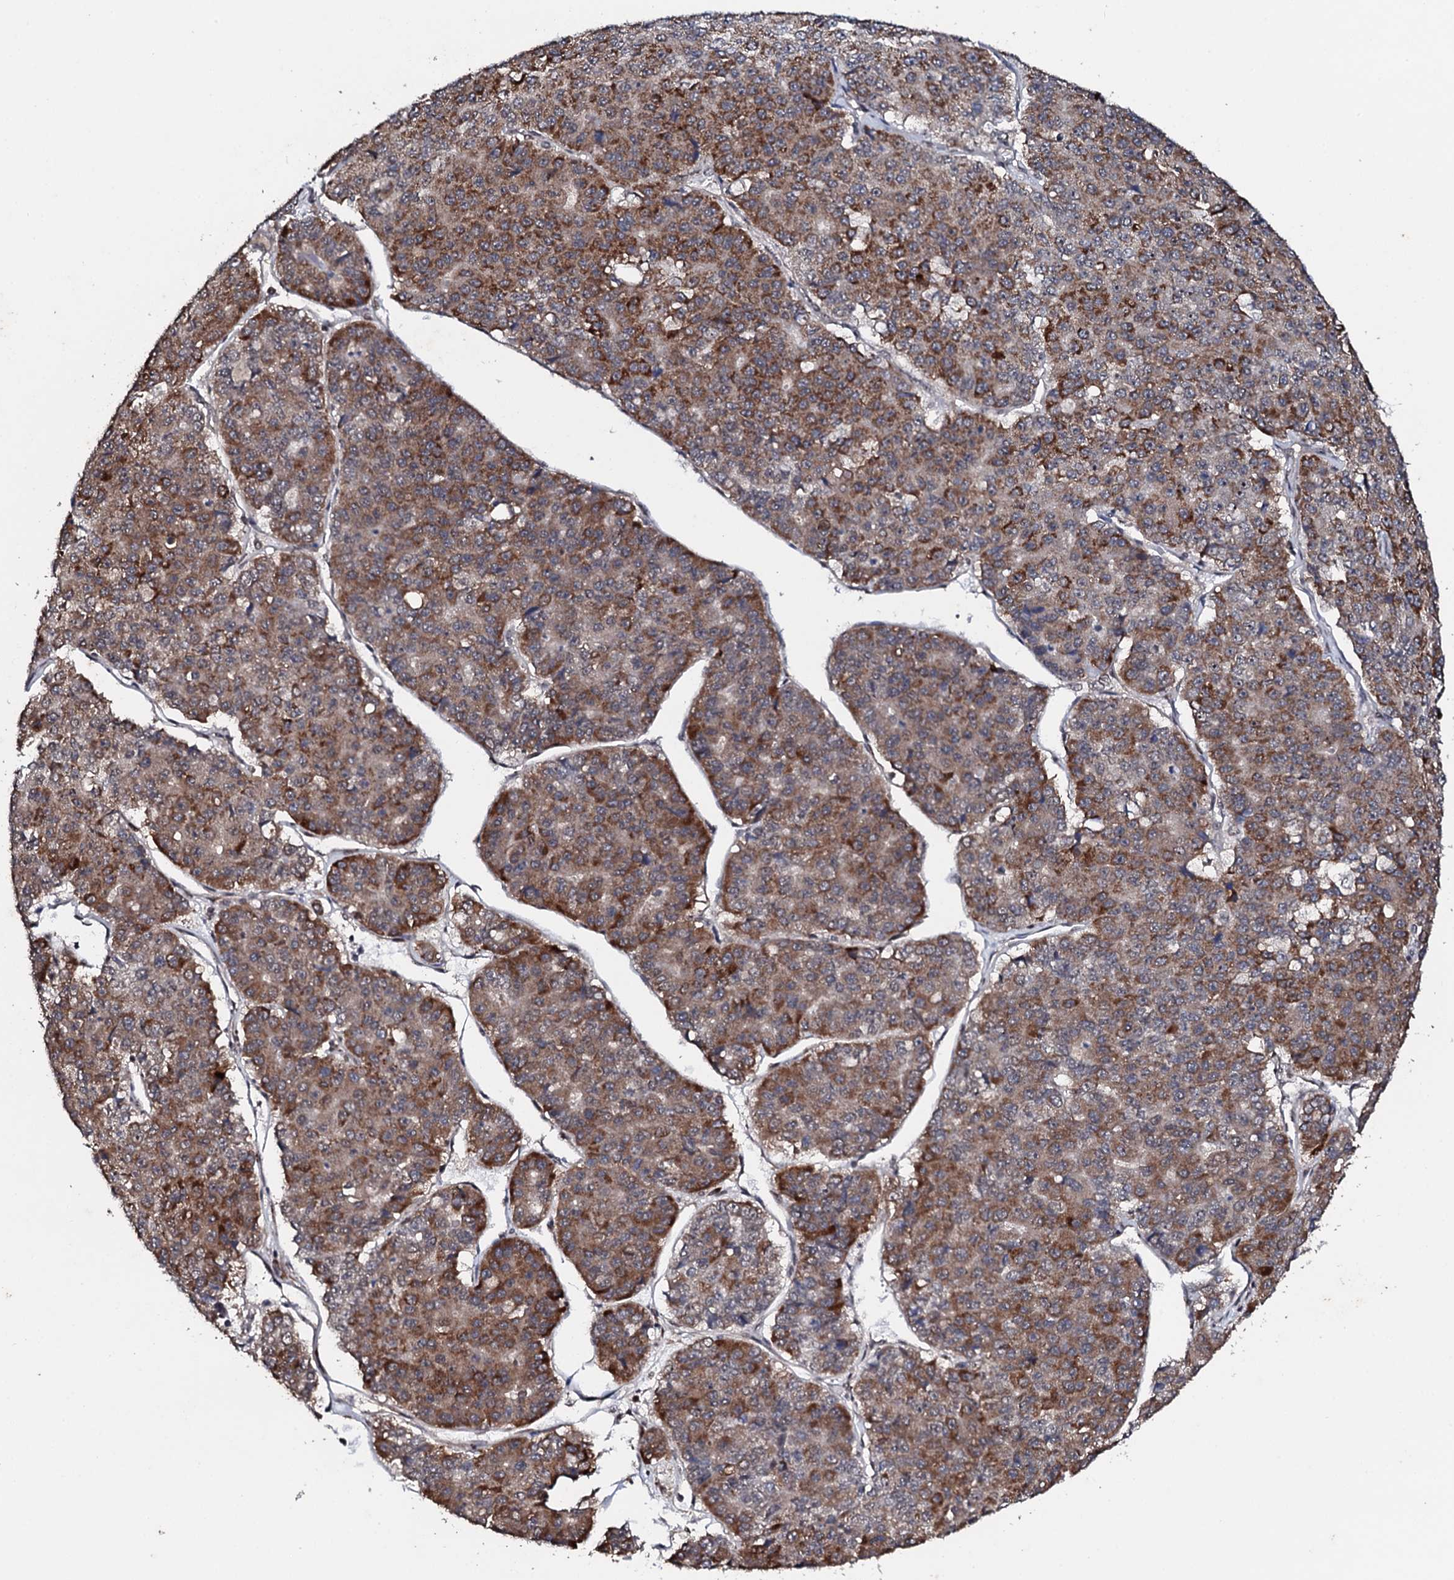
{"staining": {"intensity": "moderate", "quantity": "25%-75%", "location": "cytoplasmic/membranous"}, "tissue": "pancreatic cancer", "cell_type": "Tumor cells", "image_type": "cancer", "snomed": [{"axis": "morphology", "description": "Adenocarcinoma, NOS"}, {"axis": "topography", "description": "Pancreas"}], "caption": "This image demonstrates adenocarcinoma (pancreatic) stained with IHC to label a protein in brown. The cytoplasmic/membranous of tumor cells show moderate positivity for the protein. Nuclei are counter-stained blue.", "gene": "FAM111A", "patient": {"sex": "male", "age": 50}}